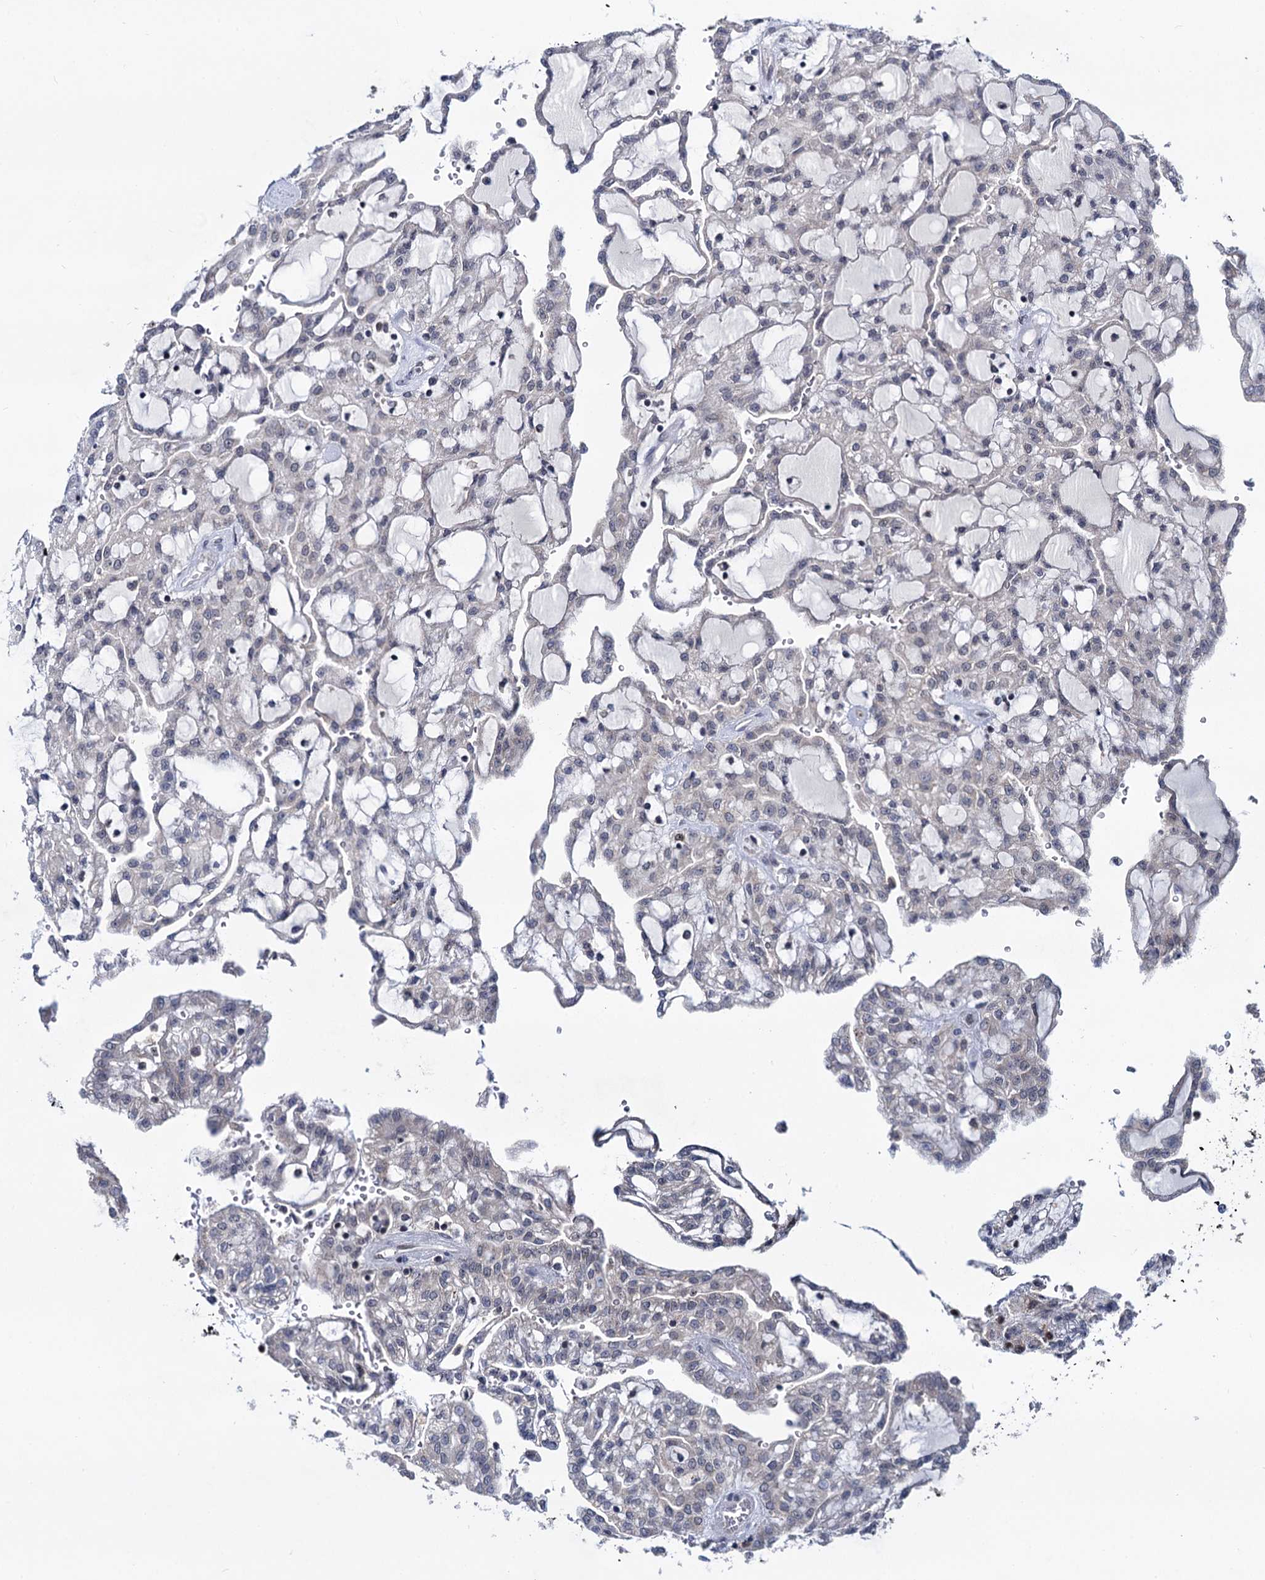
{"staining": {"intensity": "negative", "quantity": "none", "location": "none"}, "tissue": "renal cancer", "cell_type": "Tumor cells", "image_type": "cancer", "snomed": [{"axis": "morphology", "description": "Adenocarcinoma, NOS"}, {"axis": "topography", "description": "Kidney"}], "caption": "Immunohistochemical staining of renal cancer exhibits no significant staining in tumor cells. Nuclei are stained in blue.", "gene": "SMCHD1", "patient": {"sex": "male", "age": 63}}